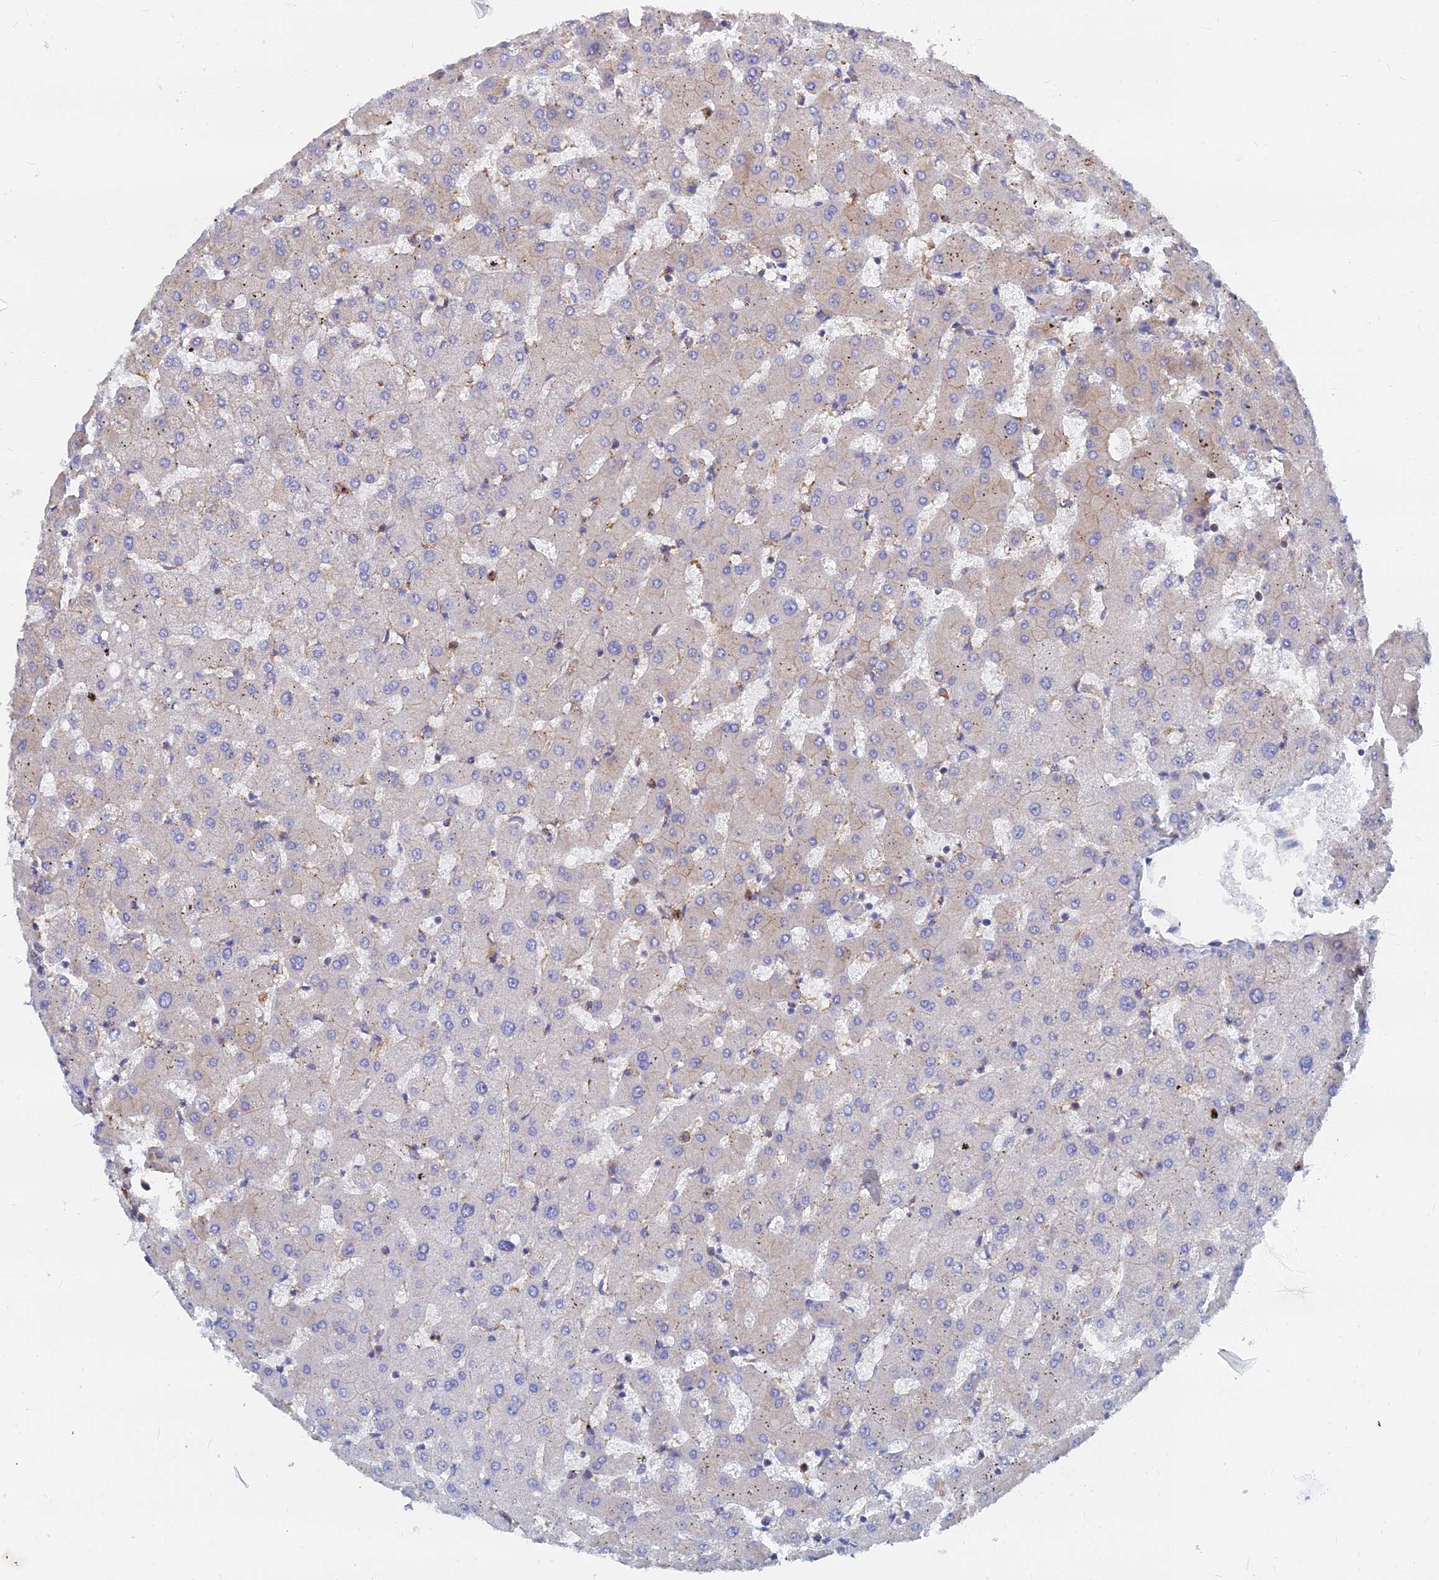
{"staining": {"intensity": "moderate", "quantity": ">75%", "location": "cytoplasmic/membranous"}, "tissue": "liver", "cell_type": "Cholangiocytes", "image_type": "normal", "snomed": [{"axis": "morphology", "description": "Normal tissue, NOS"}, {"axis": "topography", "description": "Liver"}], "caption": "Brown immunohistochemical staining in unremarkable liver exhibits moderate cytoplasmic/membranous positivity in about >75% of cholangiocytes. (IHC, brightfield microscopy, high magnification).", "gene": "FFAR3", "patient": {"sex": "female", "age": 63}}